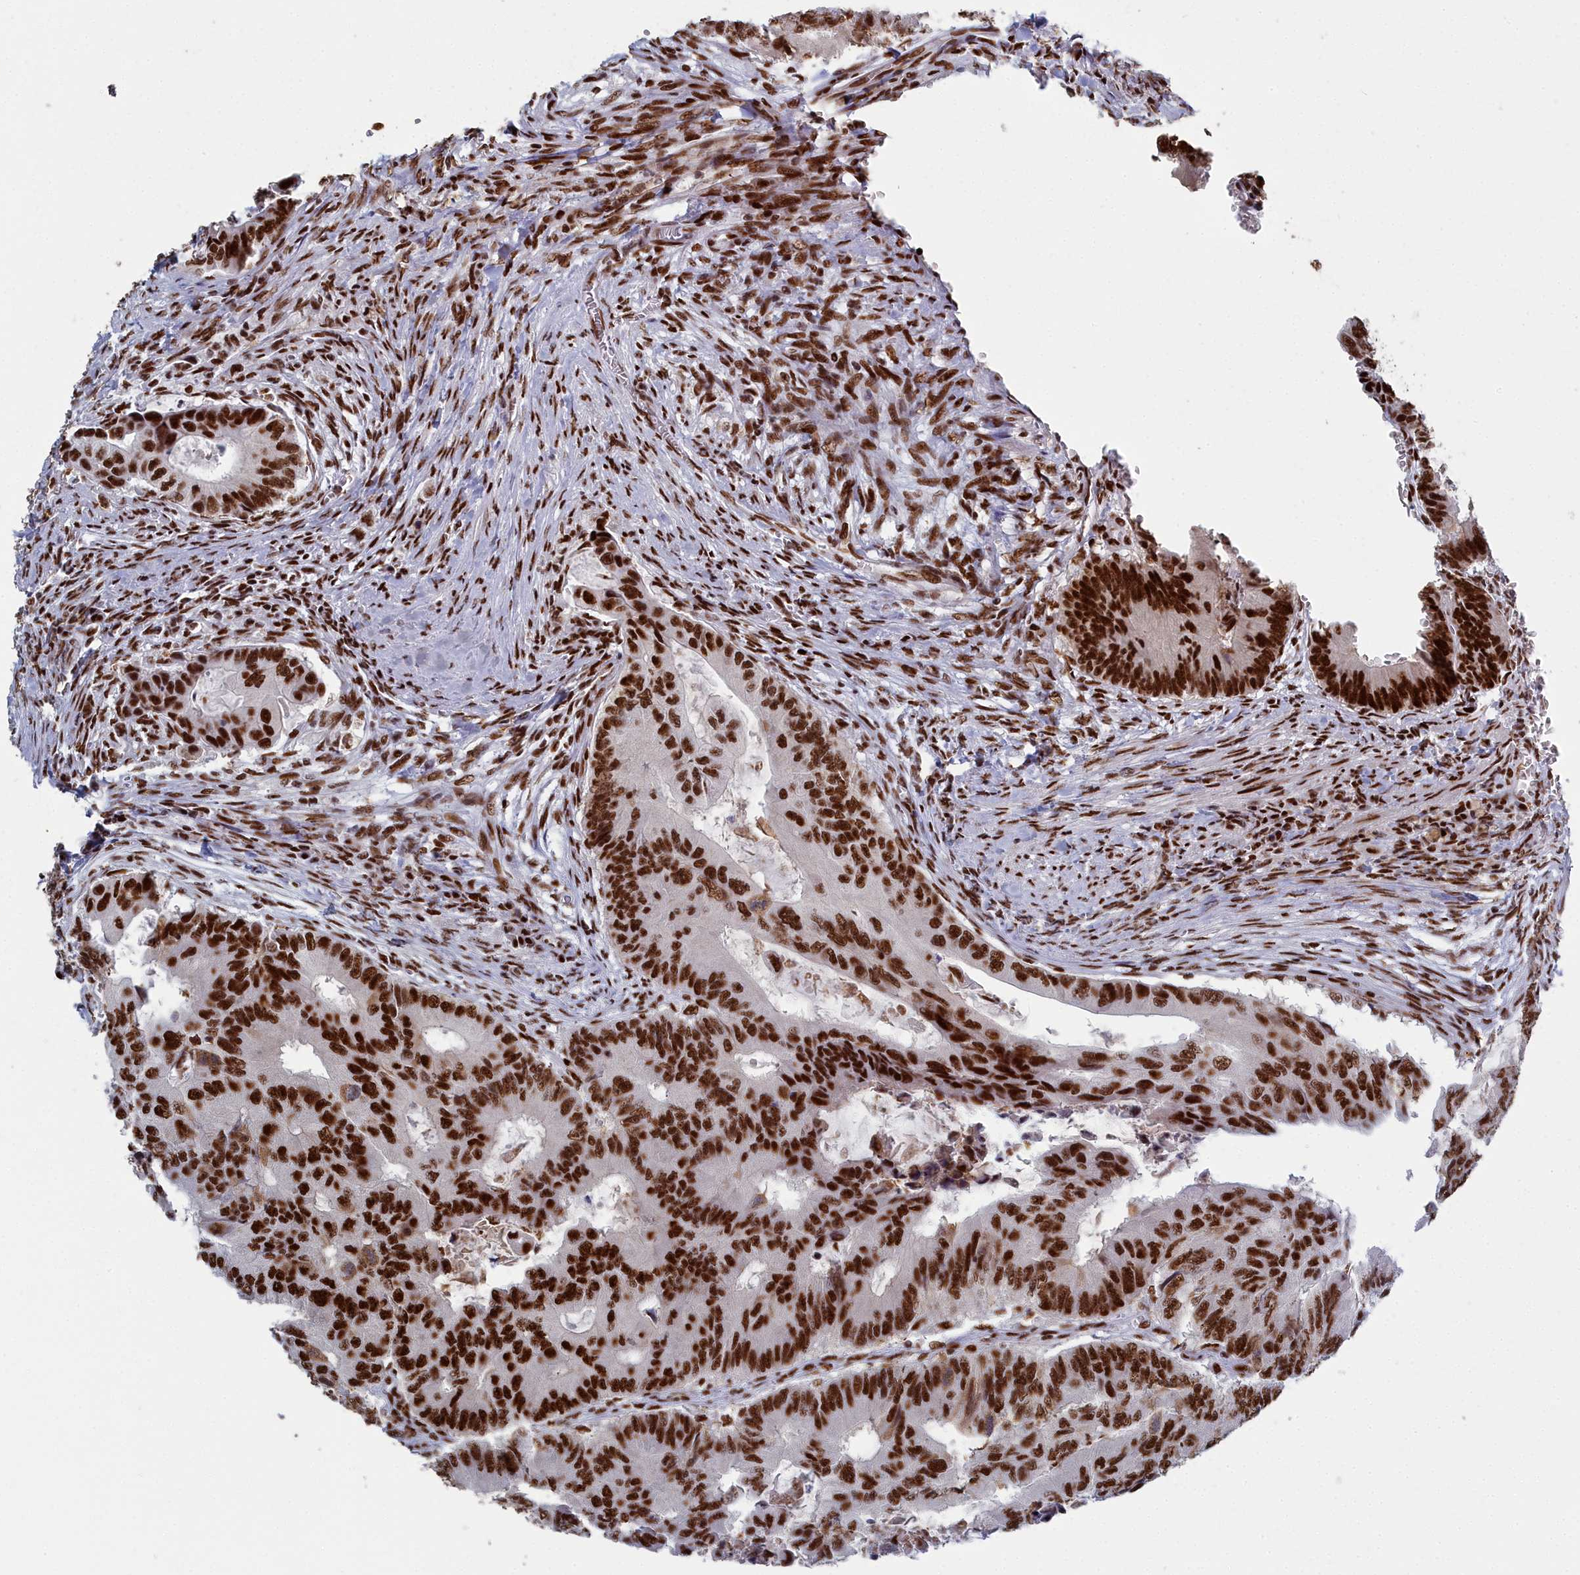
{"staining": {"intensity": "strong", "quantity": ">75%", "location": "nuclear"}, "tissue": "colorectal cancer", "cell_type": "Tumor cells", "image_type": "cancer", "snomed": [{"axis": "morphology", "description": "Adenocarcinoma, NOS"}, {"axis": "topography", "description": "Colon"}], "caption": "A brown stain highlights strong nuclear positivity of a protein in human adenocarcinoma (colorectal) tumor cells. (Brightfield microscopy of DAB IHC at high magnification).", "gene": "SF3B3", "patient": {"sex": "male", "age": 85}}